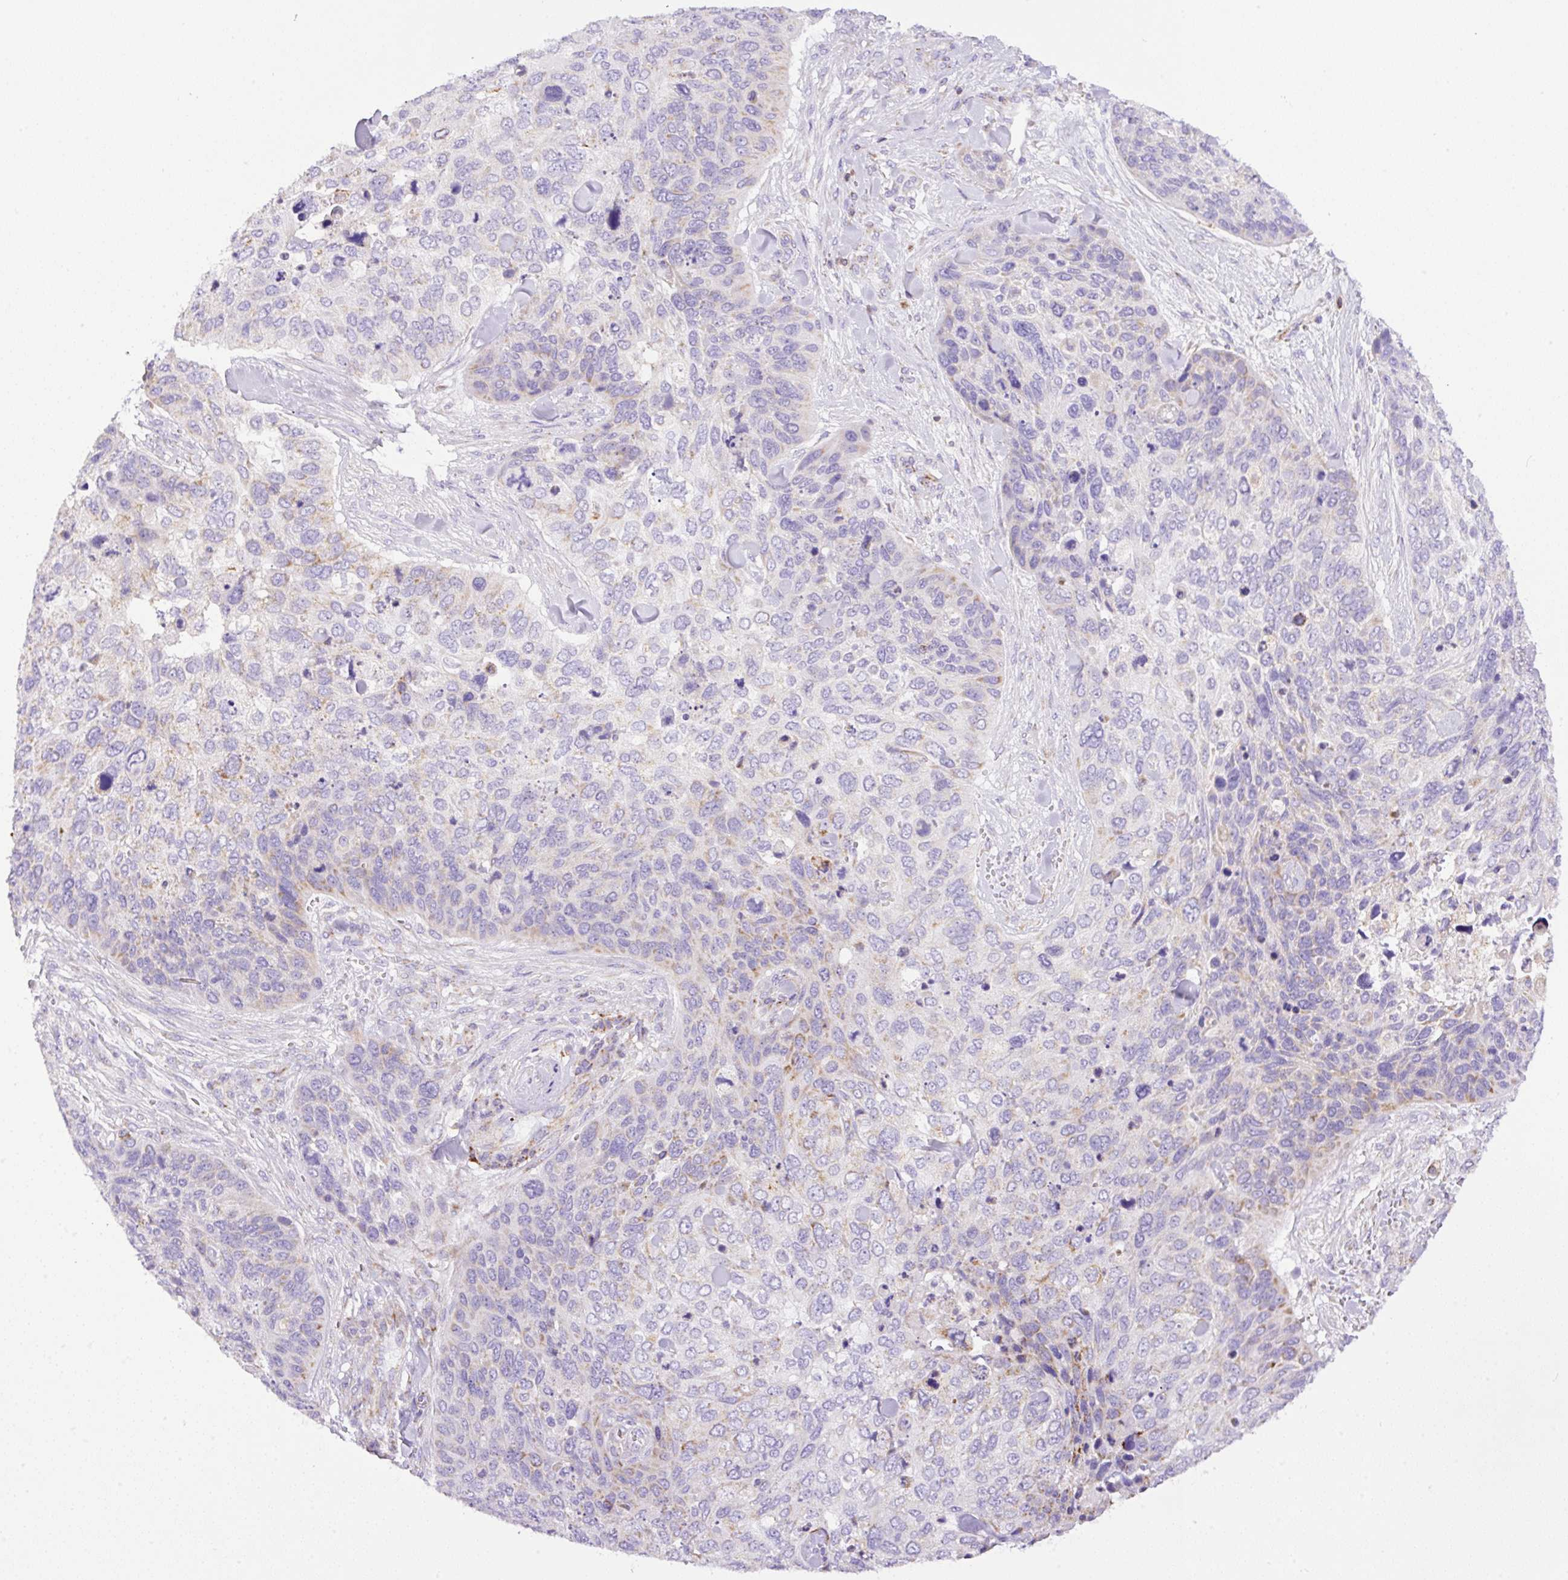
{"staining": {"intensity": "moderate", "quantity": "<25%", "location": "cytoplasmic/membranous"}, "tissue": "skin cancer", "cell_type": "Tumor cells", "image_type": "cancer", "snomed": [{"axis": "morphology", "description": "Basal cell carcinoma"}, {"axis": "topography", "description": "Skin"}], "caption": "Tumor cells demonstrate moderate cytoplasmic/membranous staining in approximately <25% of cells in skin cancer (basal cell carcinoma).", "gene": "NF1", "patient": {"sex": "female", "age": 74}}